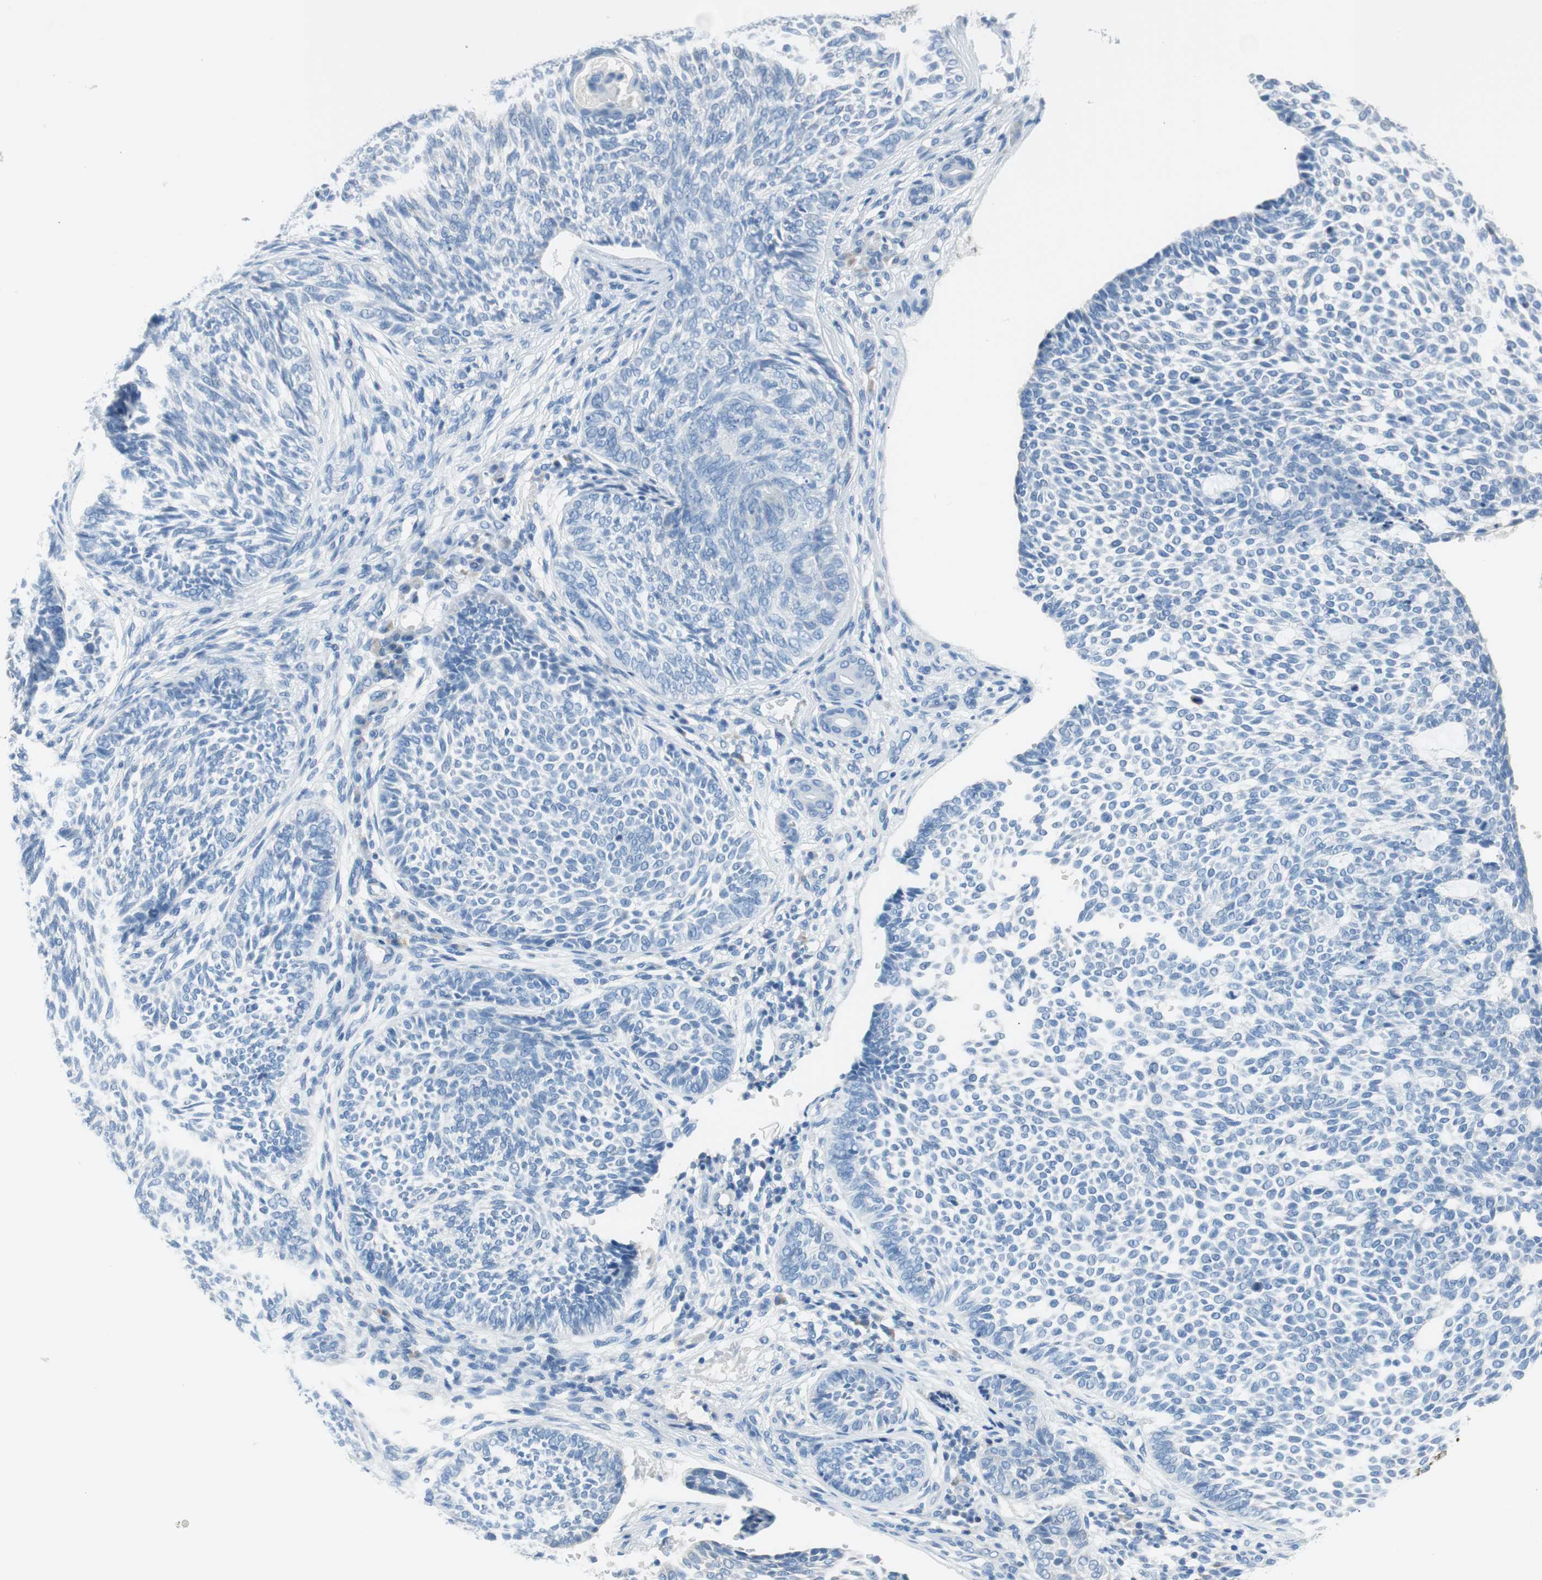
{"staining": {"intensity": "negative", "quantity": "none", "location": "none"}, "tissue": "skin cancer", "cell_type": "Tumor cells", "image_type": "cancer", "snomed": [{"axis": "morphology", "description": "Basal cell carcinoma"}, {"axis": "topography", "description": "Skin"}], "caption": "Immunohistochemical staining of skin cancer (basal cell carcinoma) demonstrates no significant staining in tumor cells.", "gene": "MYH1", "patient": {"sex": "male", "age": 87}}